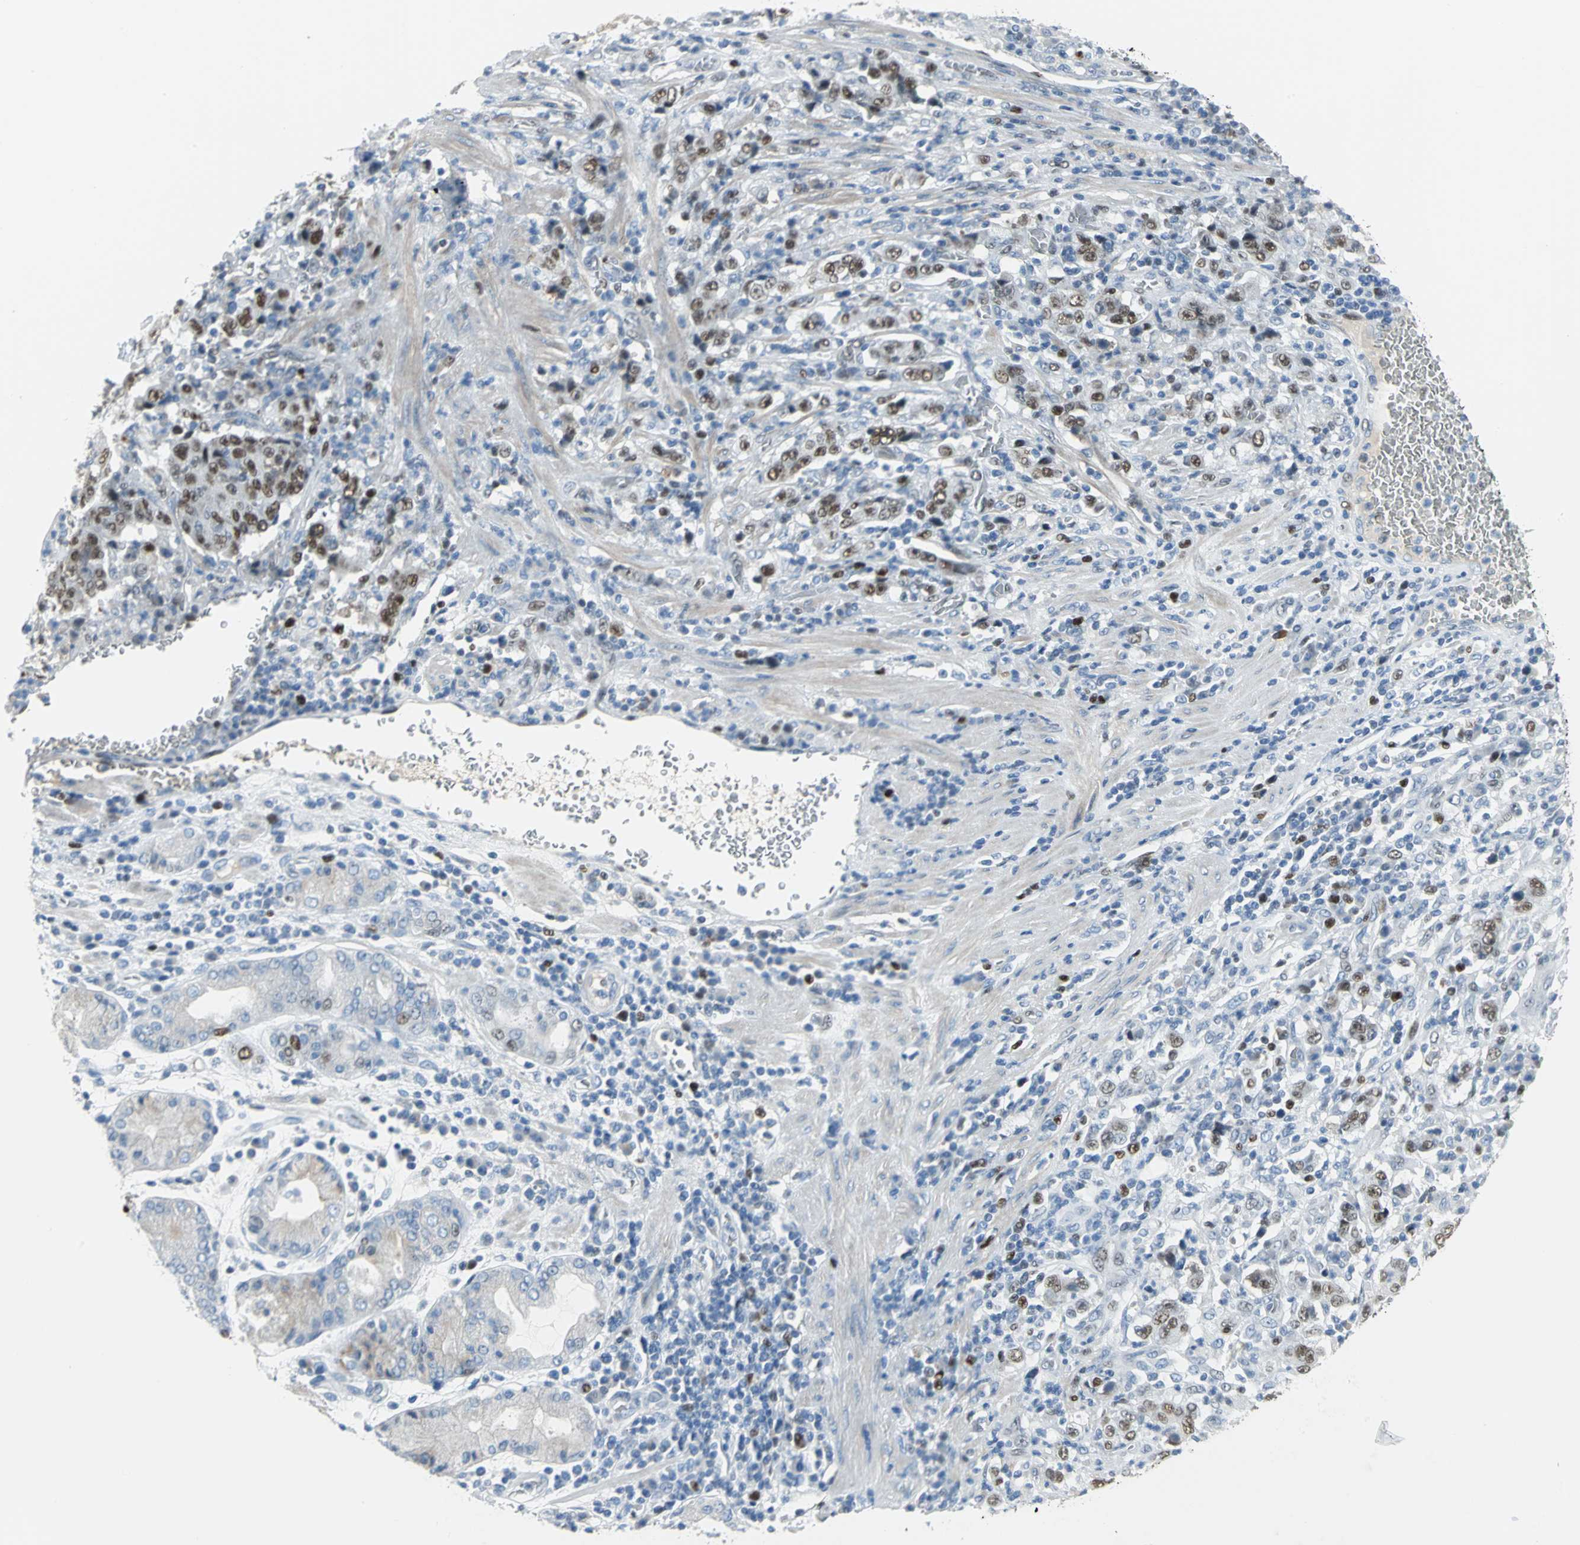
{"staining": {"intensity": "moderate", "quantity": "25%-75%", "location": "nuclear"}, "tissue": "stomach cancer", "cell_type": "Tumor cells", "image_type": "cancer", "snomed": [{"axis": "morphology", "description": "Normal tissue, NOS"}, {"axis": "morphology", "description": "Adenocarcinoma, NOS"}, {"axis": "topography", "description": "Stomach, upper"}, {"axis": "topography", "description": "Stomach"}], "caption": "The photomicrograph reveals staining of stomach adenocarcinoma, revealing moderate nuclear protein positivity (brown color) within tumor cells. The protein of interest is shown in brown color, while the nuclei are stained blue.", "gene": "MCM3", "patient": {"sex": "male", "age": 59}}